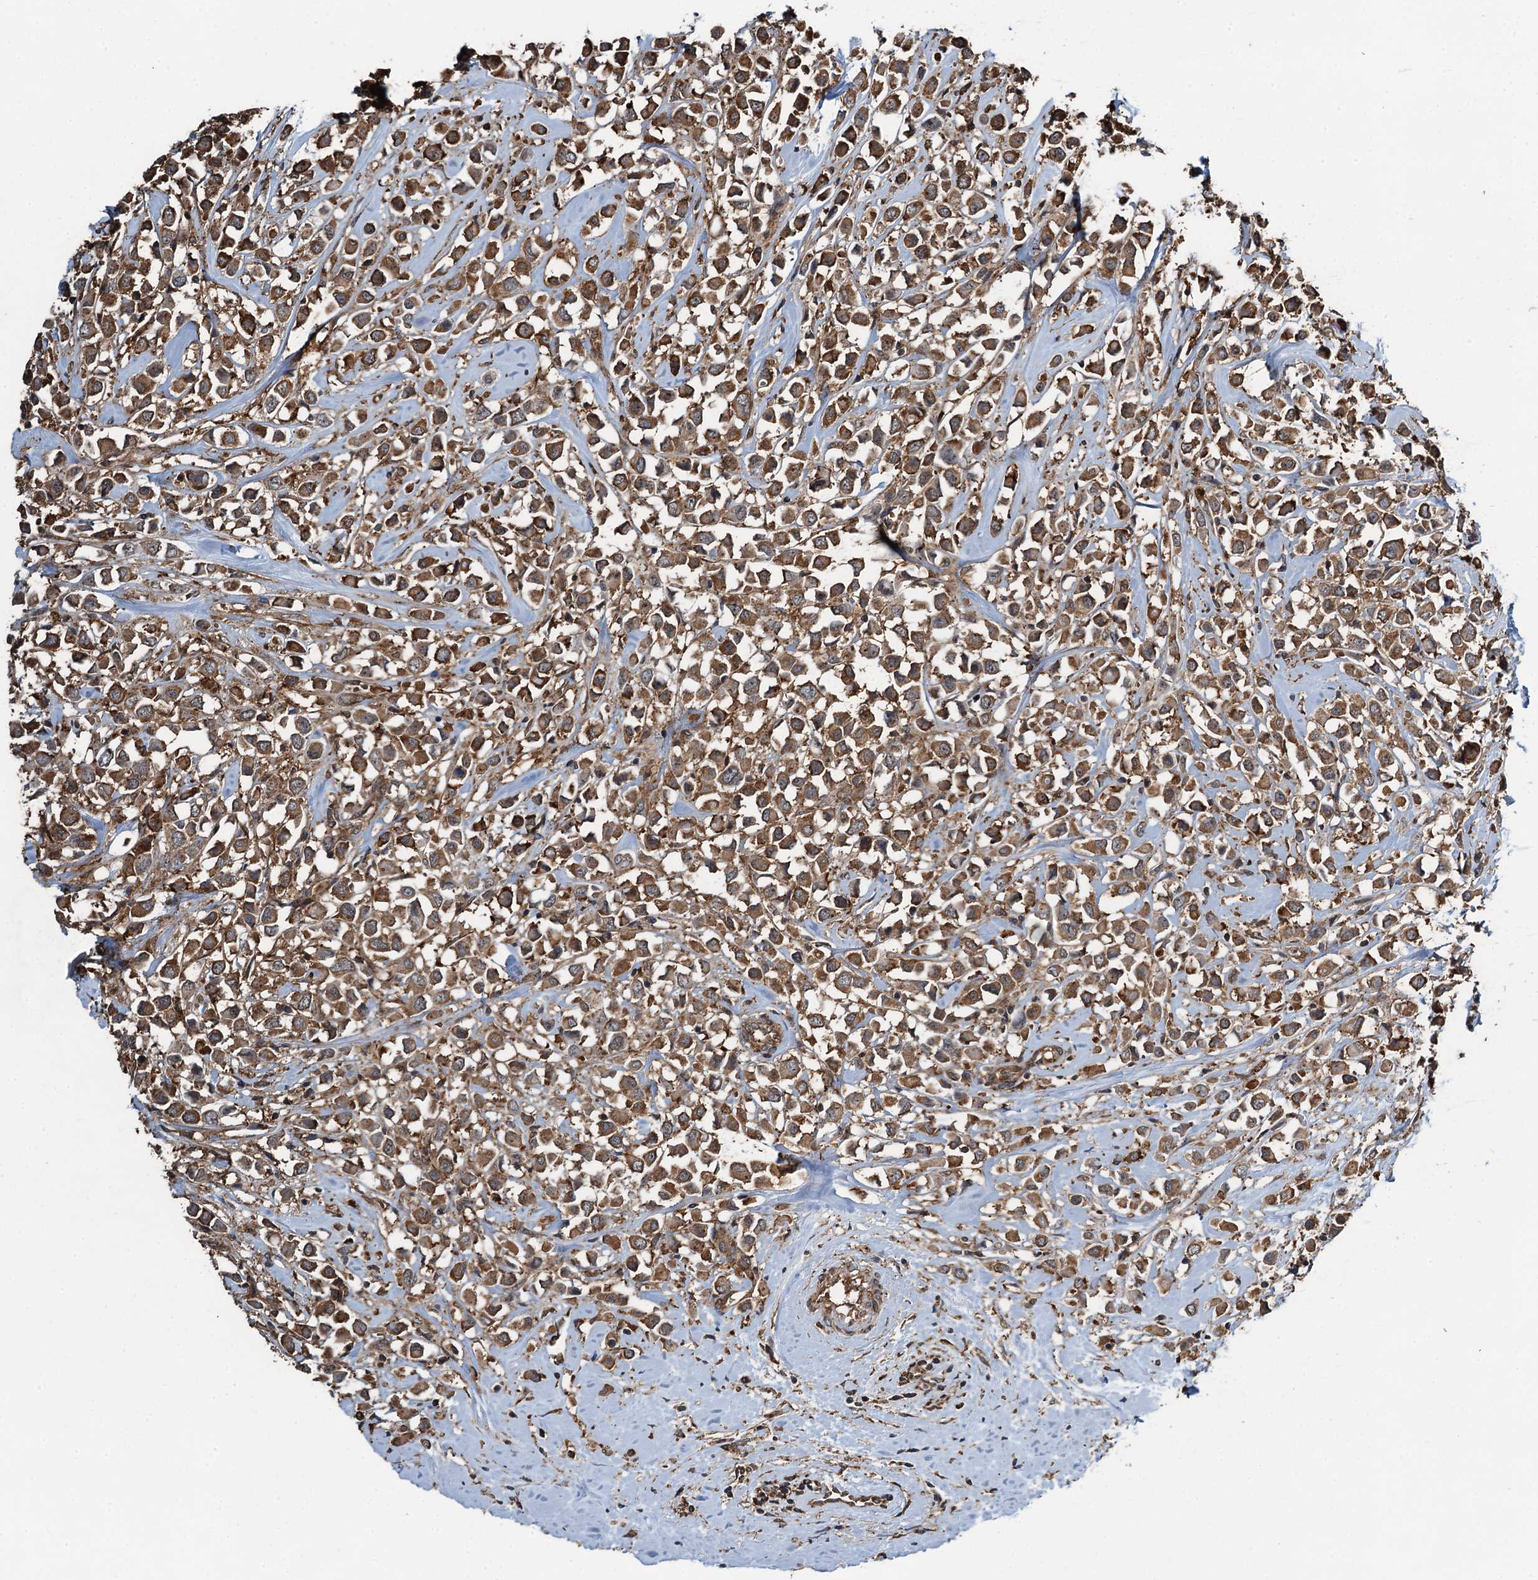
{"staining": {"intensity": "moderate", "quantity": ">75%", "location": "cytoplasmic/membranous"}, "tissue": "breast cancer", "cell_type": "Tumor cells", "image_type": "cancer", "snomed": [{"axis": "morphology", "description": "Duct carcinoma"}, {"axis": "topography", "description": "Breast"}], "caption": "Immunohistochemistry (DAB (3,3'-diaminobenzidine)) staining of breast cancer (invasive ductal carcinoma) reveals moderate cytoplasmic/membranous protein positivity in about >75% of tumor cells.", "gene": "WHAMM", "patient": {"sex": "female", "age": 61}}